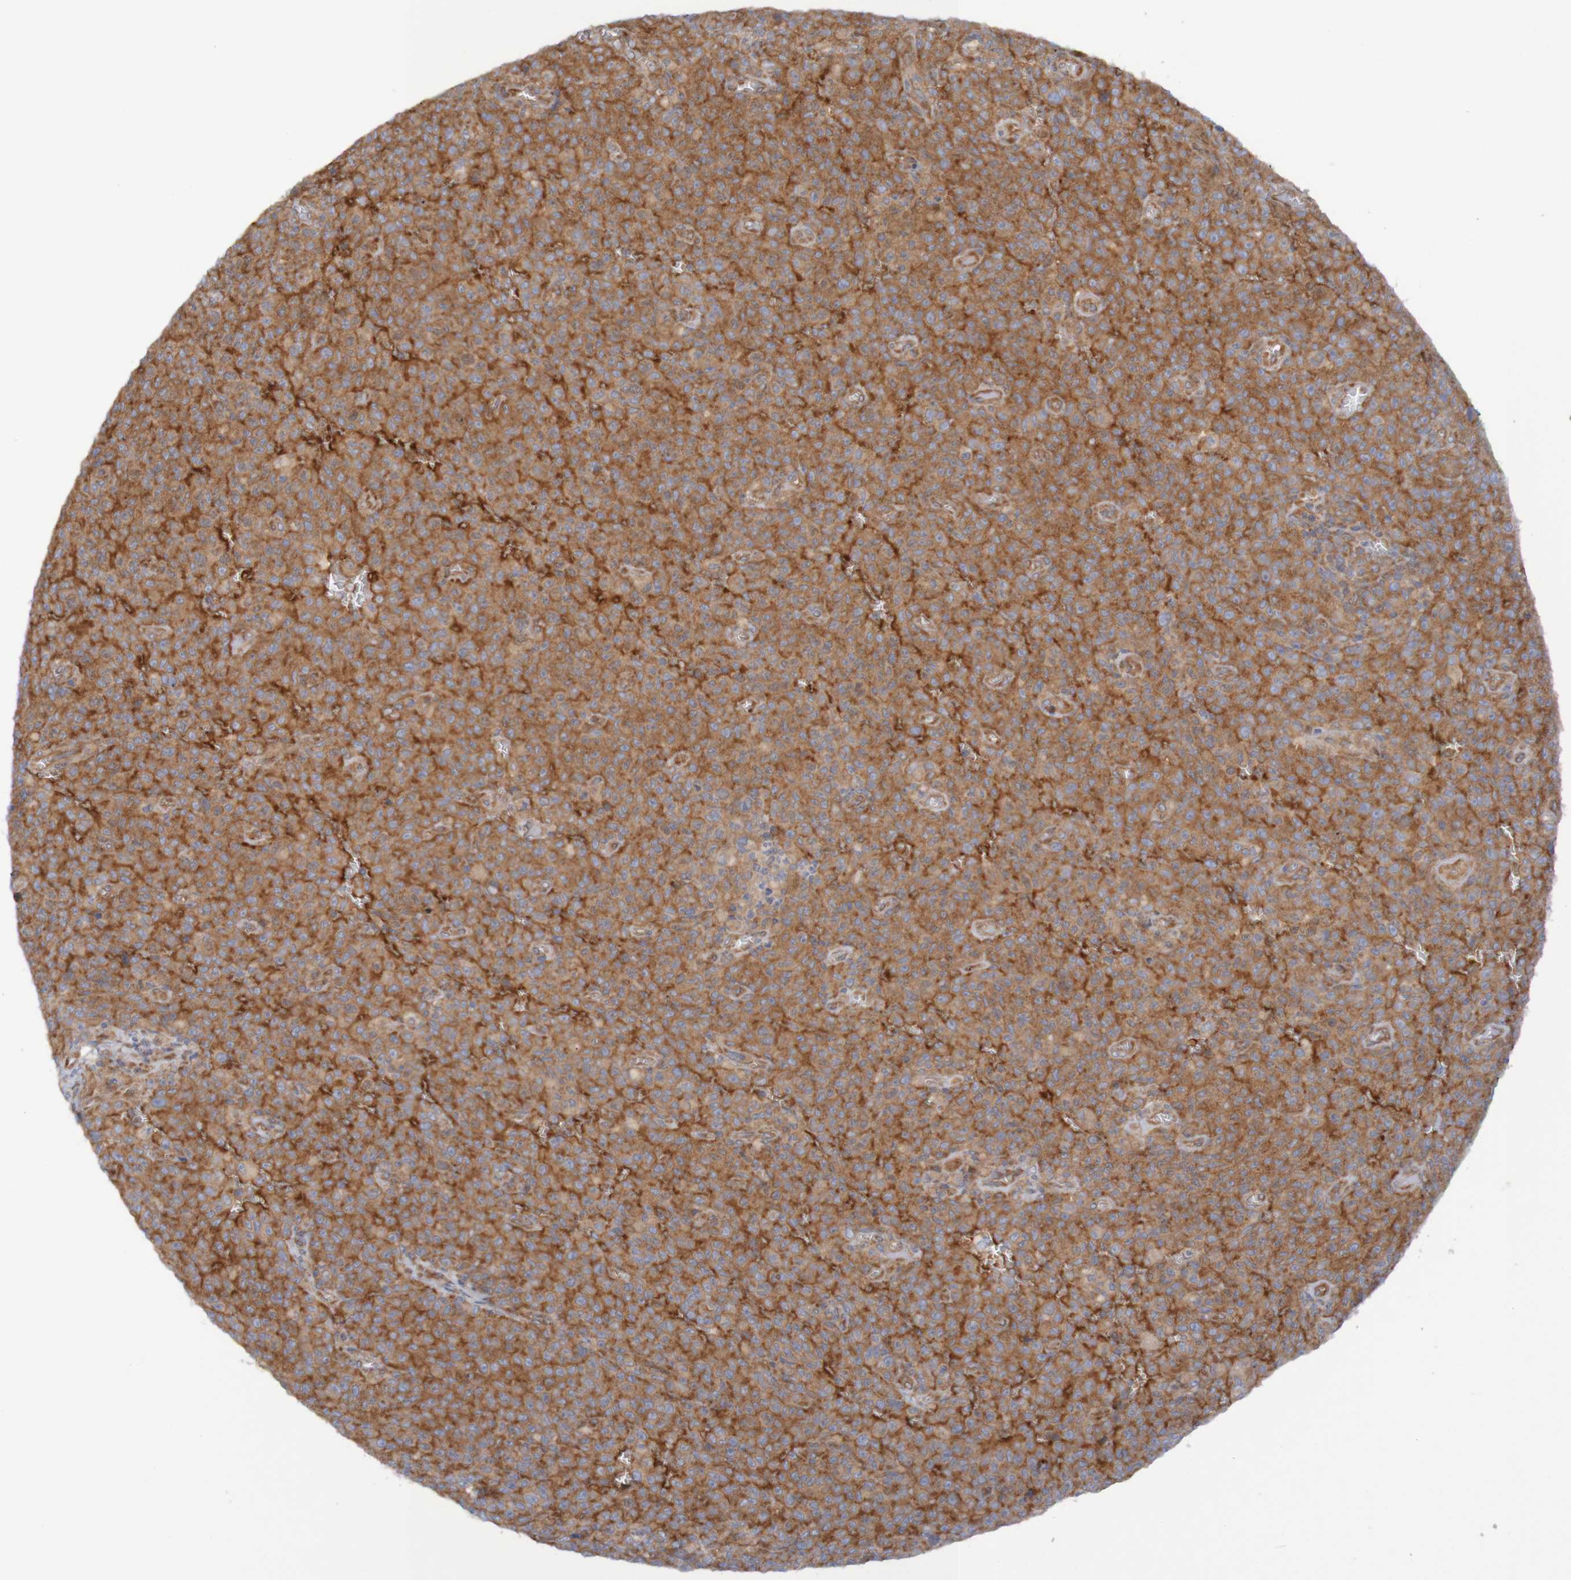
{"staining": {"intensity": "strong", "quantity": ">75%", "location": "cytoplasmic/membranous"}, "tissue": "melanoma", "cell_type": "Tumor cells", "image_type": "cancer", "snomed": [{"axis": "morphology", "description": "Malignant melanoma, NOS"}, {"axis": "topography", "description": "Skin"}], "caption": "Human malignant melanoma stained with a brown dye reveals strong cytoplasmic/membranous positive positivity in approximately >75% of tumor cells.", "gene": "LRRC47", "patient": {"sex": "female", "age": 82}}